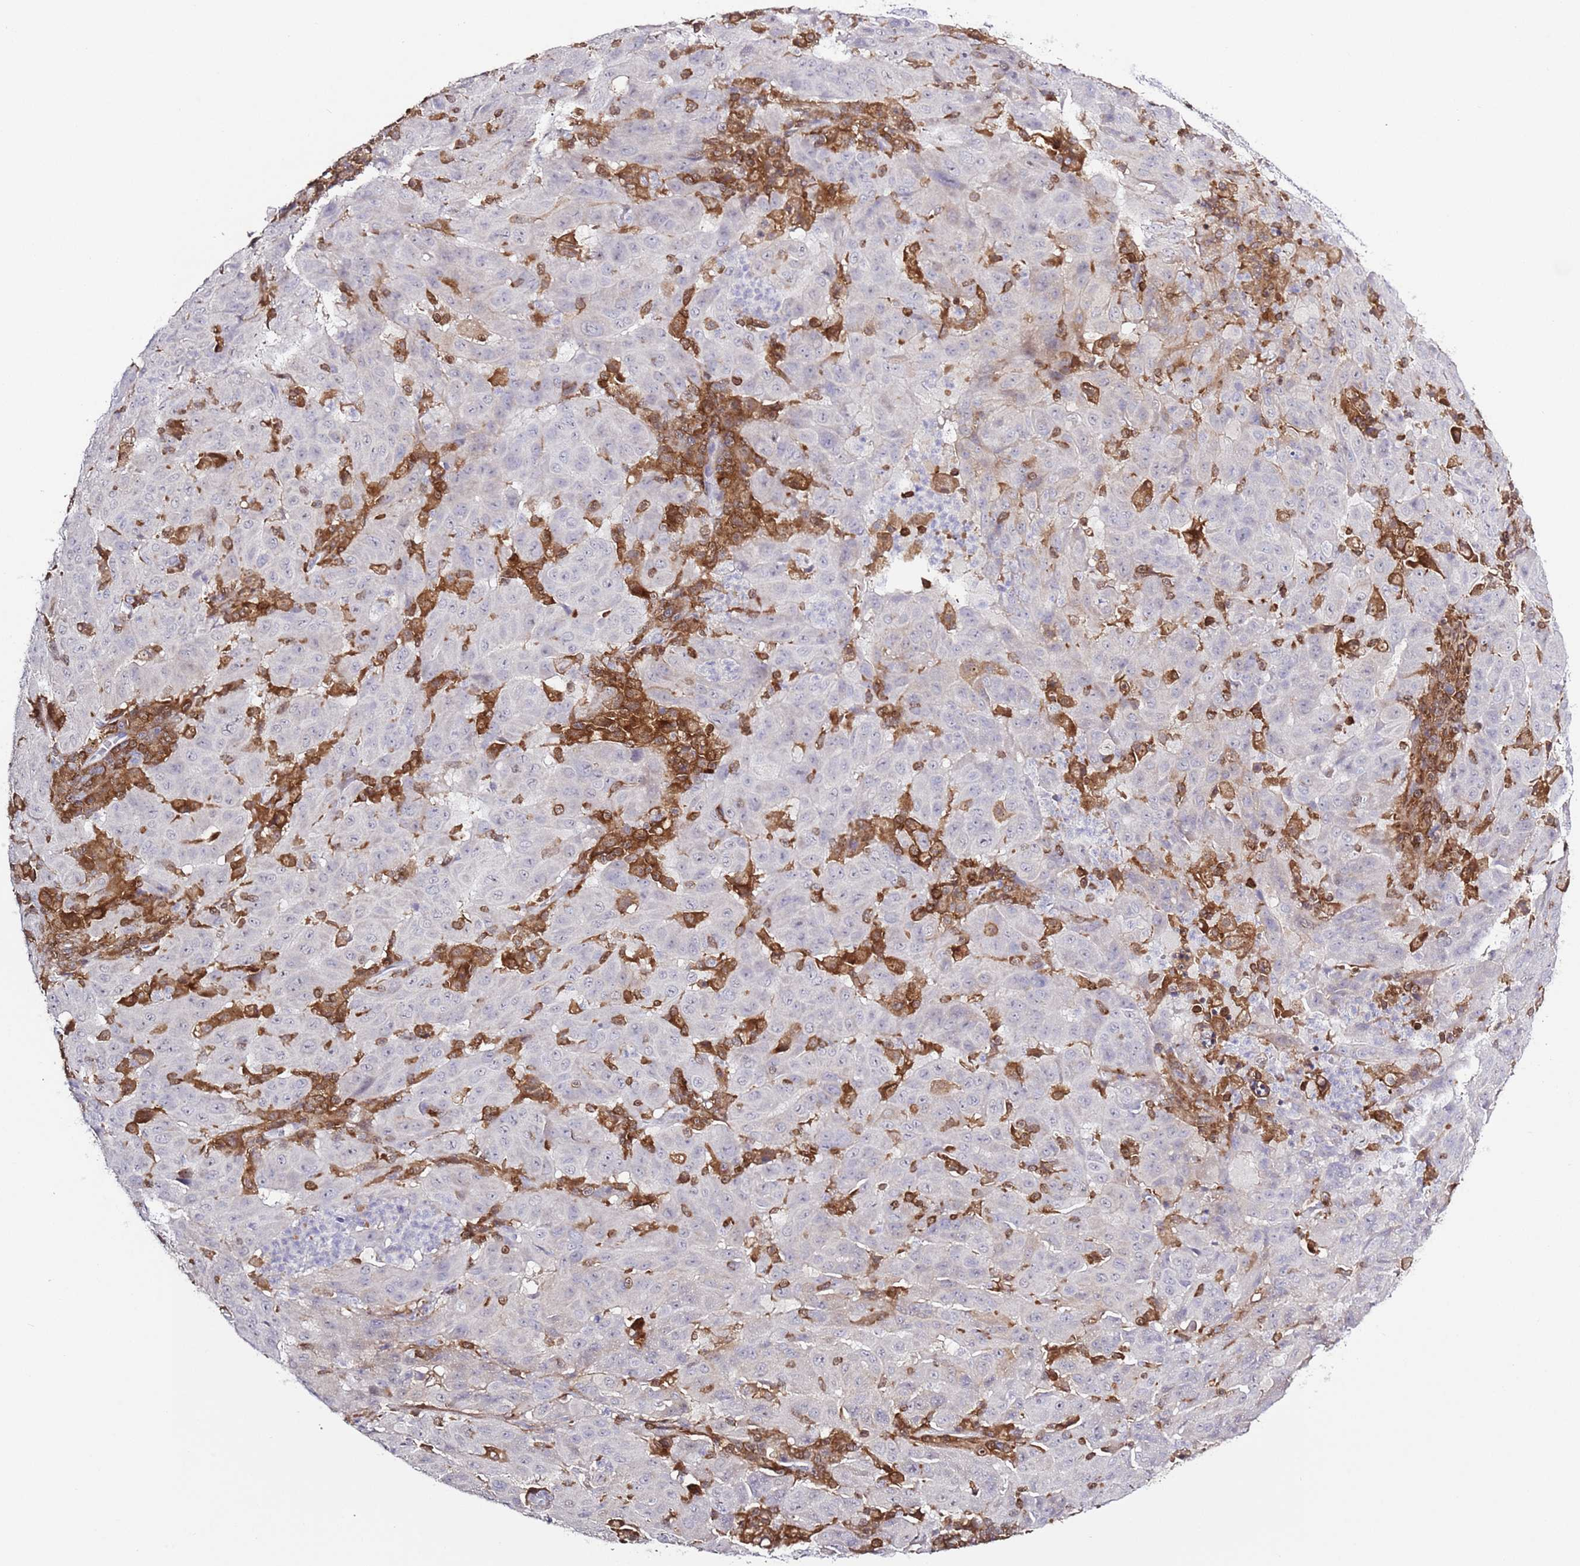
{"staining": {"intensity": "negative", "quantity": "none", "location": "none"}, "tissue": "pancreatic cancer", "cell_type": "Tumor cells", "image_type": "cancer", "snomed": [{"axis": "morphology", "description": "Adenocarcinoma, NOS"}, {"axis": "topography", "description": "Pancreas"}], "caption": "A micrograph of adenocarcinoma (pancreatic) stained for a protein reveals no brown staining in tumor cells.", "gene": "LPXN", "patient": {"sex": "male", "age": 63}}